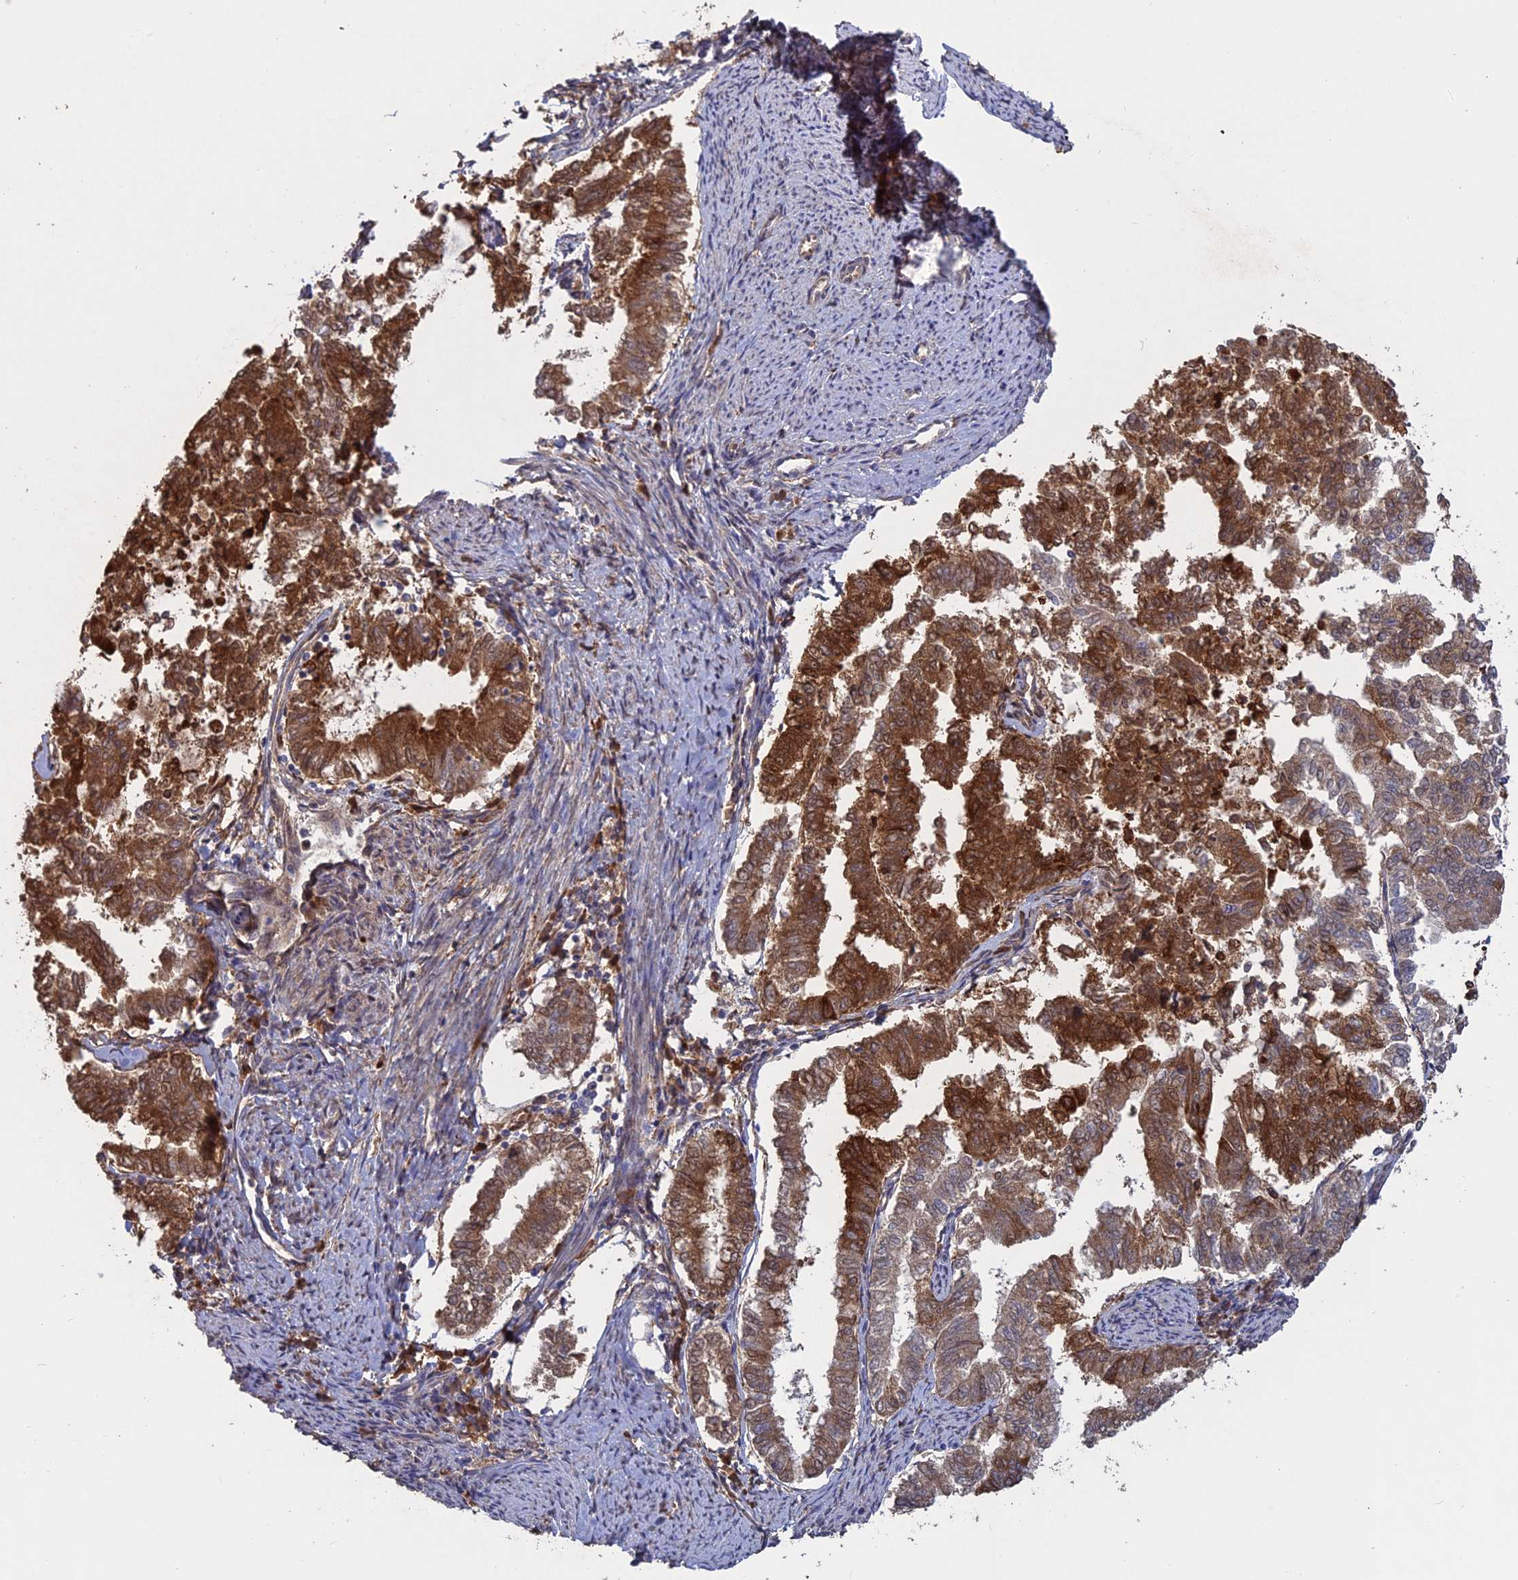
{"staining": {"intensity": "strong", "quantity": ">75%", "location": "cytoplasmic/membranous"}, "tissue": "endometrial cancer", "cell_type": "Tumor cells", "image_type": "cancer", "snomed": [{"axis": "morphology", "description": "Adenocarcinoma, NOS"}, {"axis": "topography", "description": "Endometrium"}], "caption": "A micrograph showing strong cytoplasmic/membranous expression in approximately >75% of tumor cells in endometrial cancer, as visualized by brown immunohistochemical staining.", "gene": "PPIC", "patient": {"sex": "female", "age": 79}}